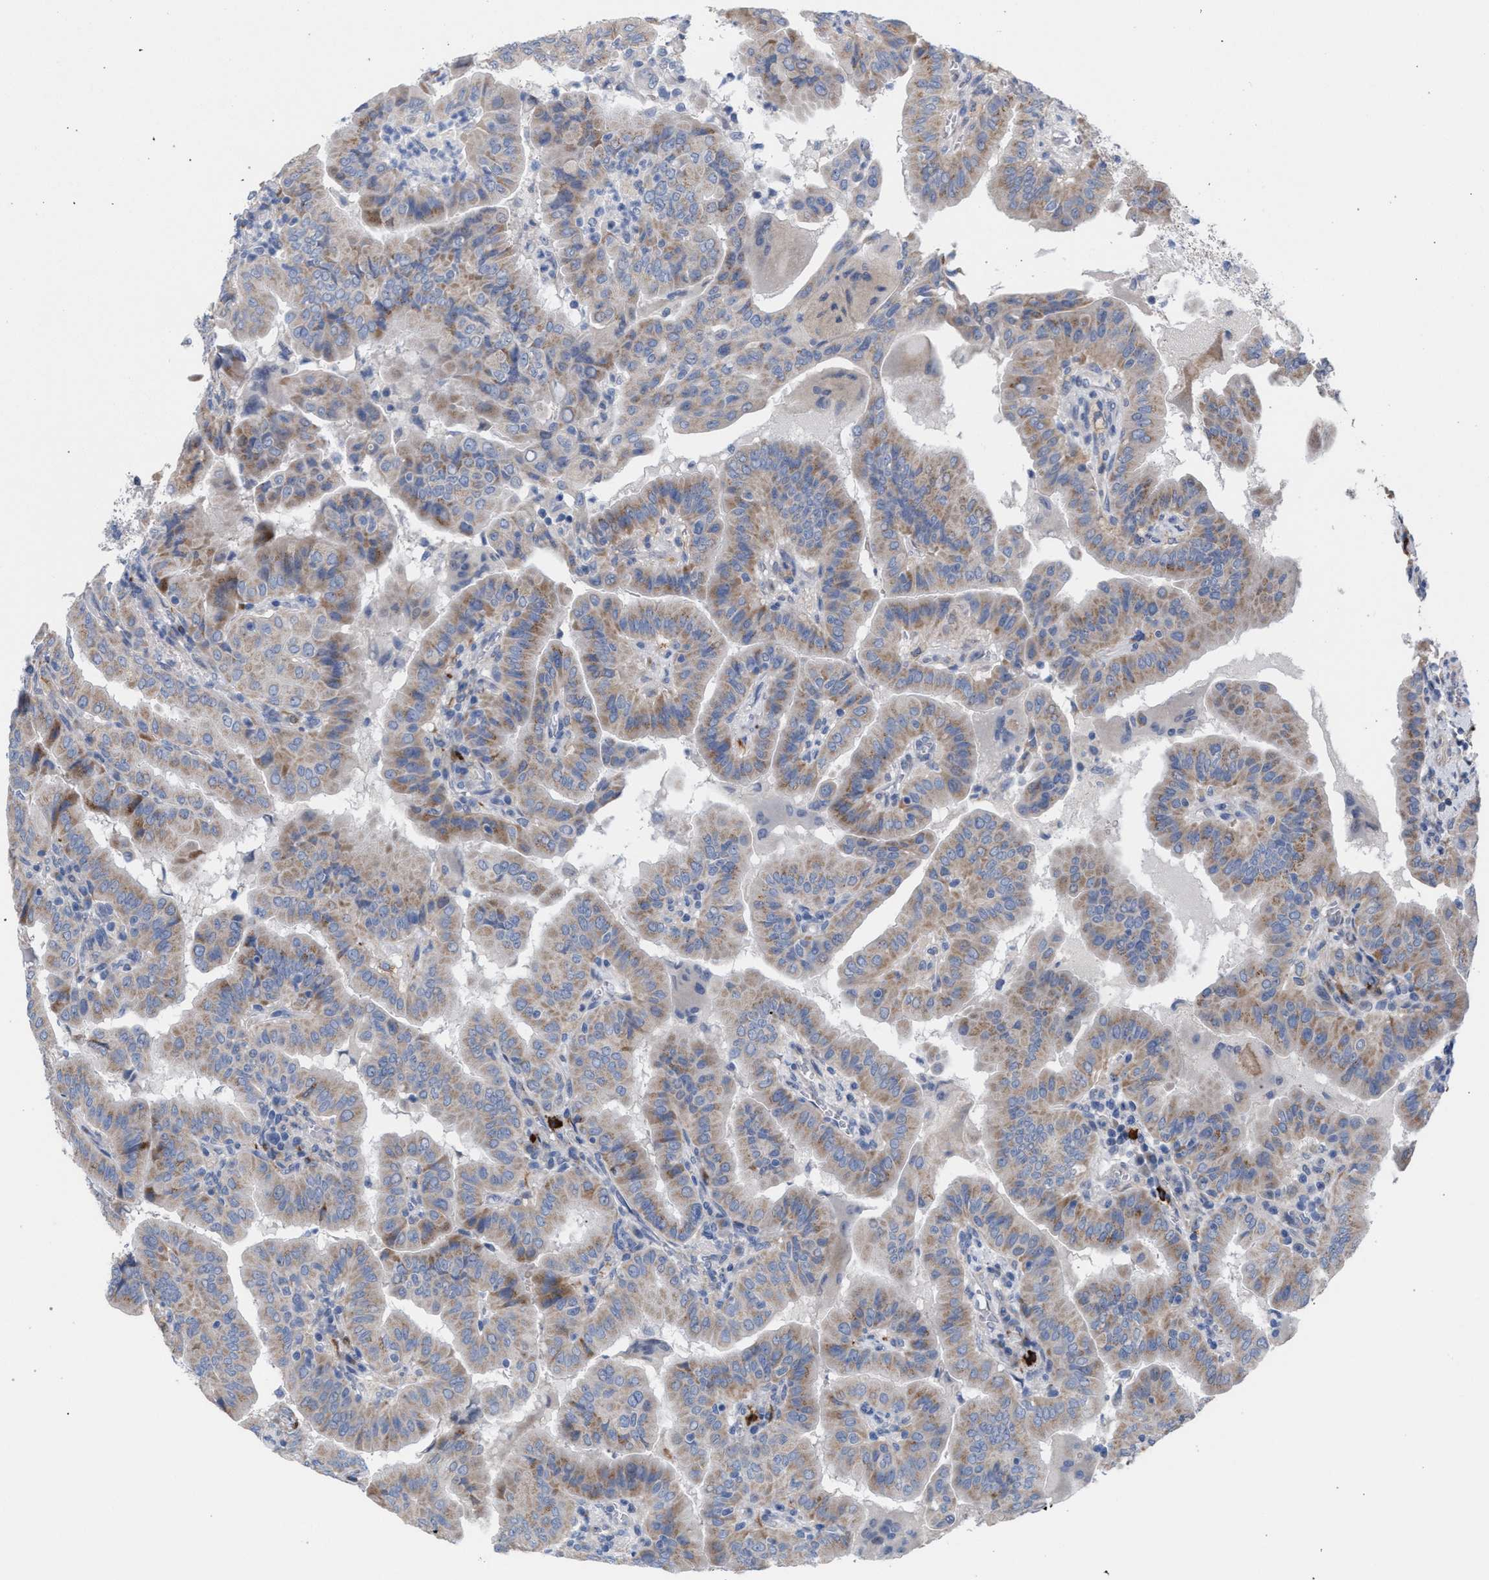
{"staining": {"intensity": "moderate", "quantity": ">75%", "location": "cytoplasmic/membranous"}, "tissue": "thyroid cancer", "cell_type": "Tumor cells", "image_type": "cancer", "snomed": [{"axis": "morphology", "description": "Papillary adenocarcinoma, NOS"}, {"axis": "topography", "description": "Thyroid gland"}], "caption": "Immunohistochemical staining of human thyroid papillary adenocarcinoma displays medium levels of moderate cytoplasmic/membranous protein staining in about >75% of tumor cells.", "gene": "RNF135", "patient": {"sex": "male", "age": 33}}